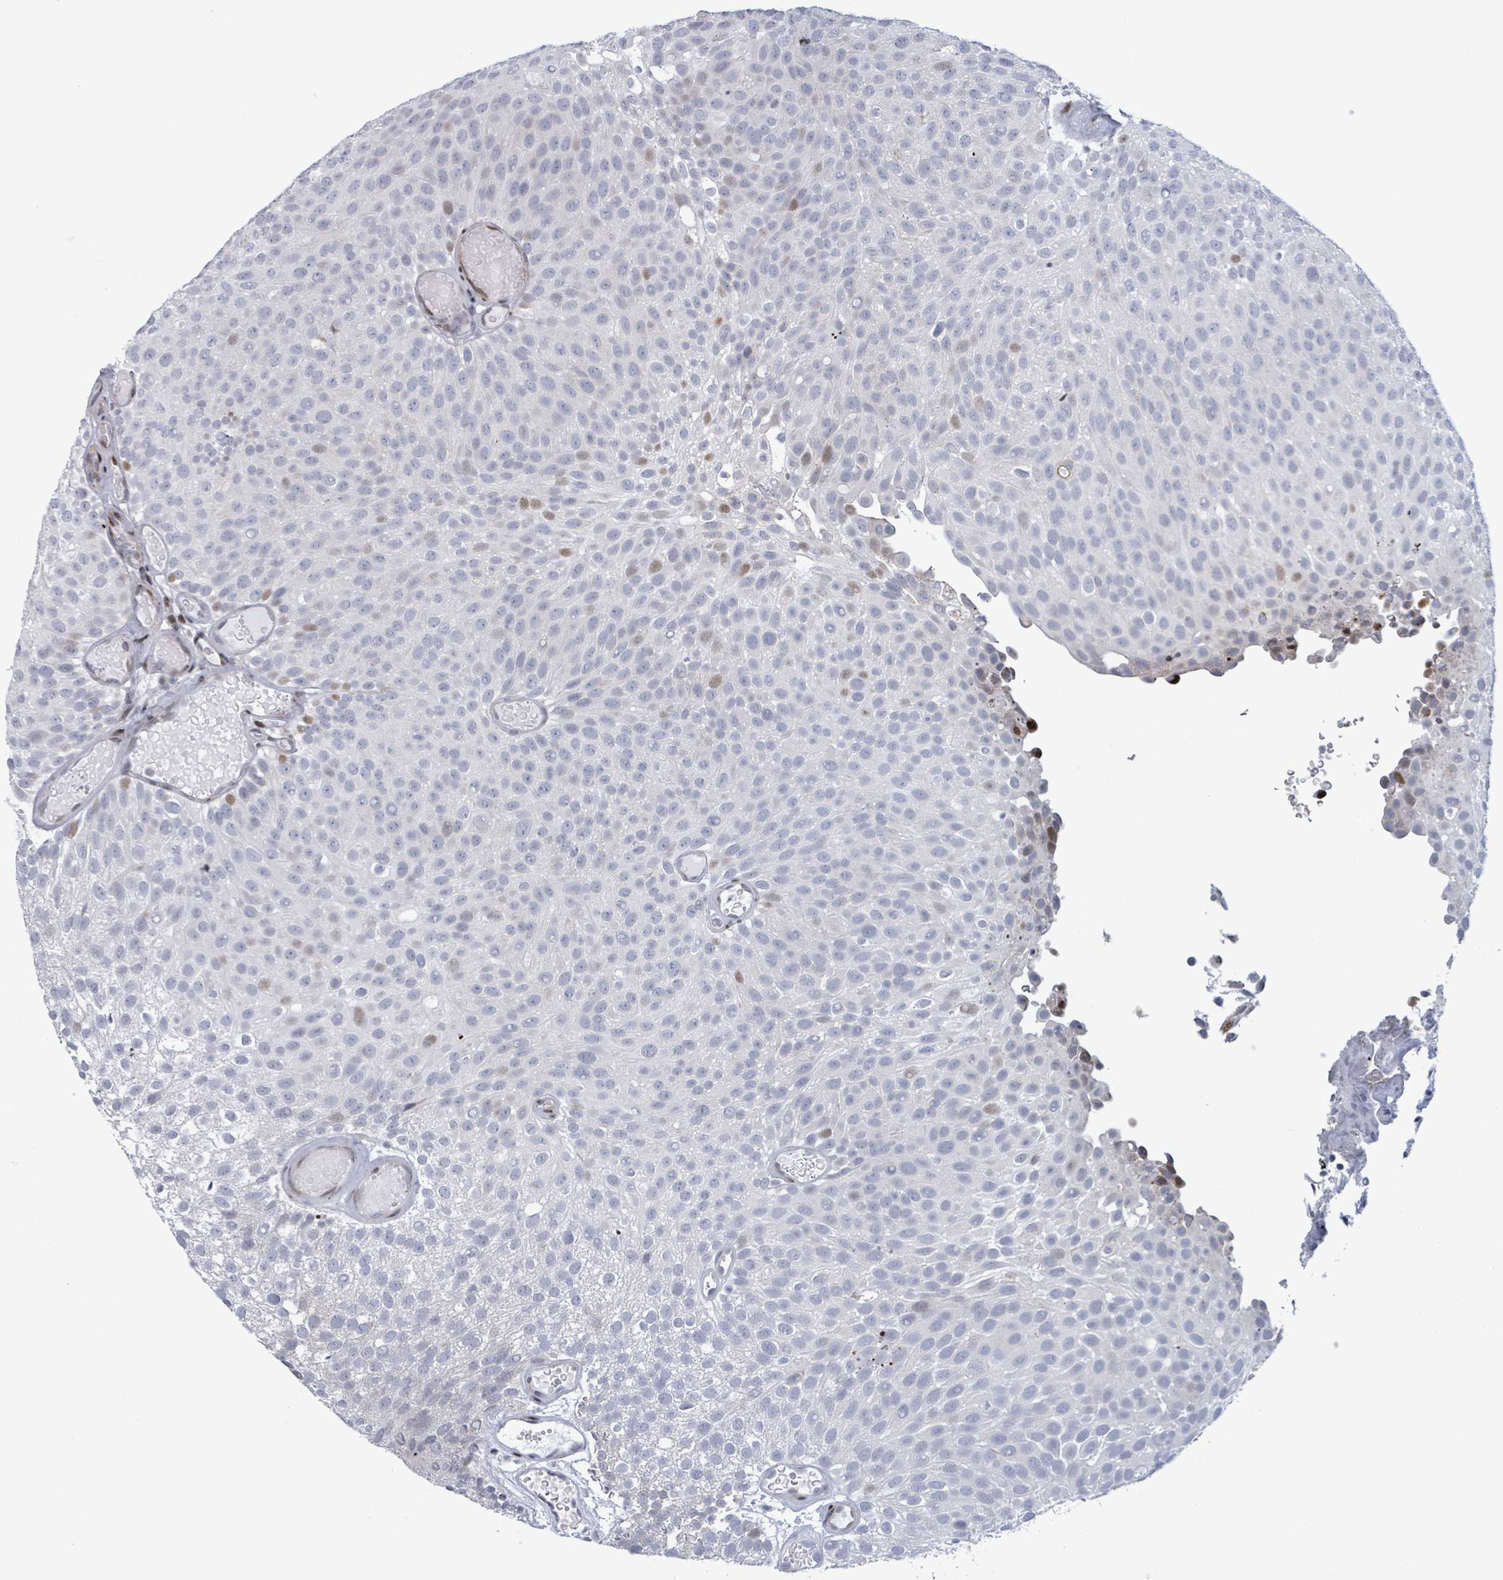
{"staining": {"intensity": "moderate", "quantity": "<25%", "location": "nuclear"}, "tissue": "urothelial cancer", "cell_type": "Tumor cells", "image_type": "cancer", "snomed": [{"axis": "morphology", "description": "Urothelial carcinoma, Low grade"}, {"axis": "topography", "description": "Urinary bladder"}], "caption": "Tumor cells show low levels of moderate nuclear expression in about <25% of cells in human urothelial cancer.", "gene": "FNDC4", "patient": {"sex": "male", "age": 78}}